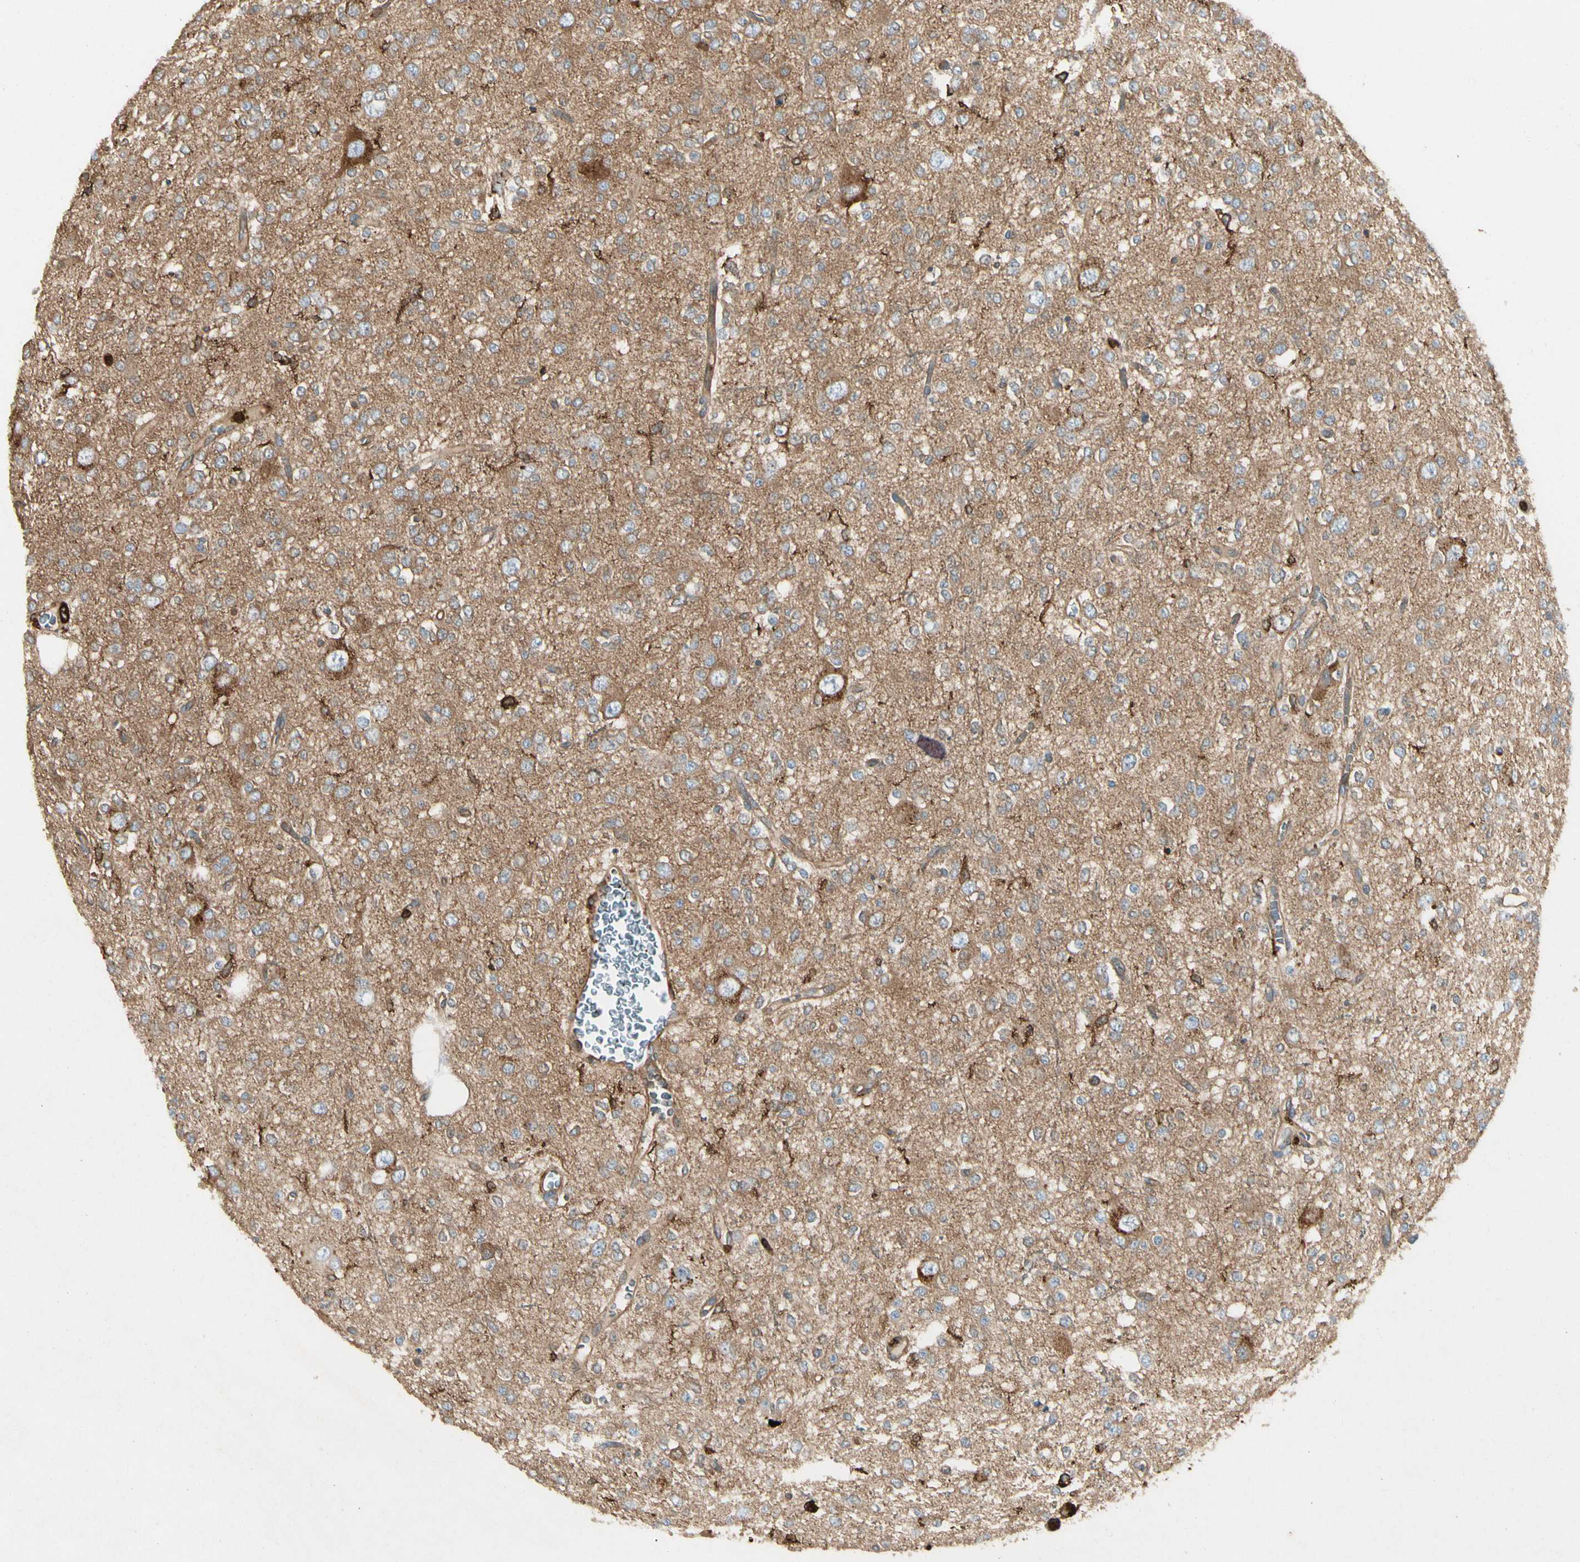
{"staining": {"intensity": "moderate", "quantity": ">75%", "location": "cytoplasmic/membranous"}, "tissue": "glioma", "cell_type": "Tumor cells", "image_type": "cancer", "snomed": [{"axis": "morphology", "description": "Glioma, malignant, Low grade"}, {"axis": "topography", "description": "Brain"}], "caption": "Glioma stained for a protein displays moderate cytoplasmic/membranous positivity in tumor cells.", "gene": "ARPC2", "patient": {"sex": "male", "age": 38}}